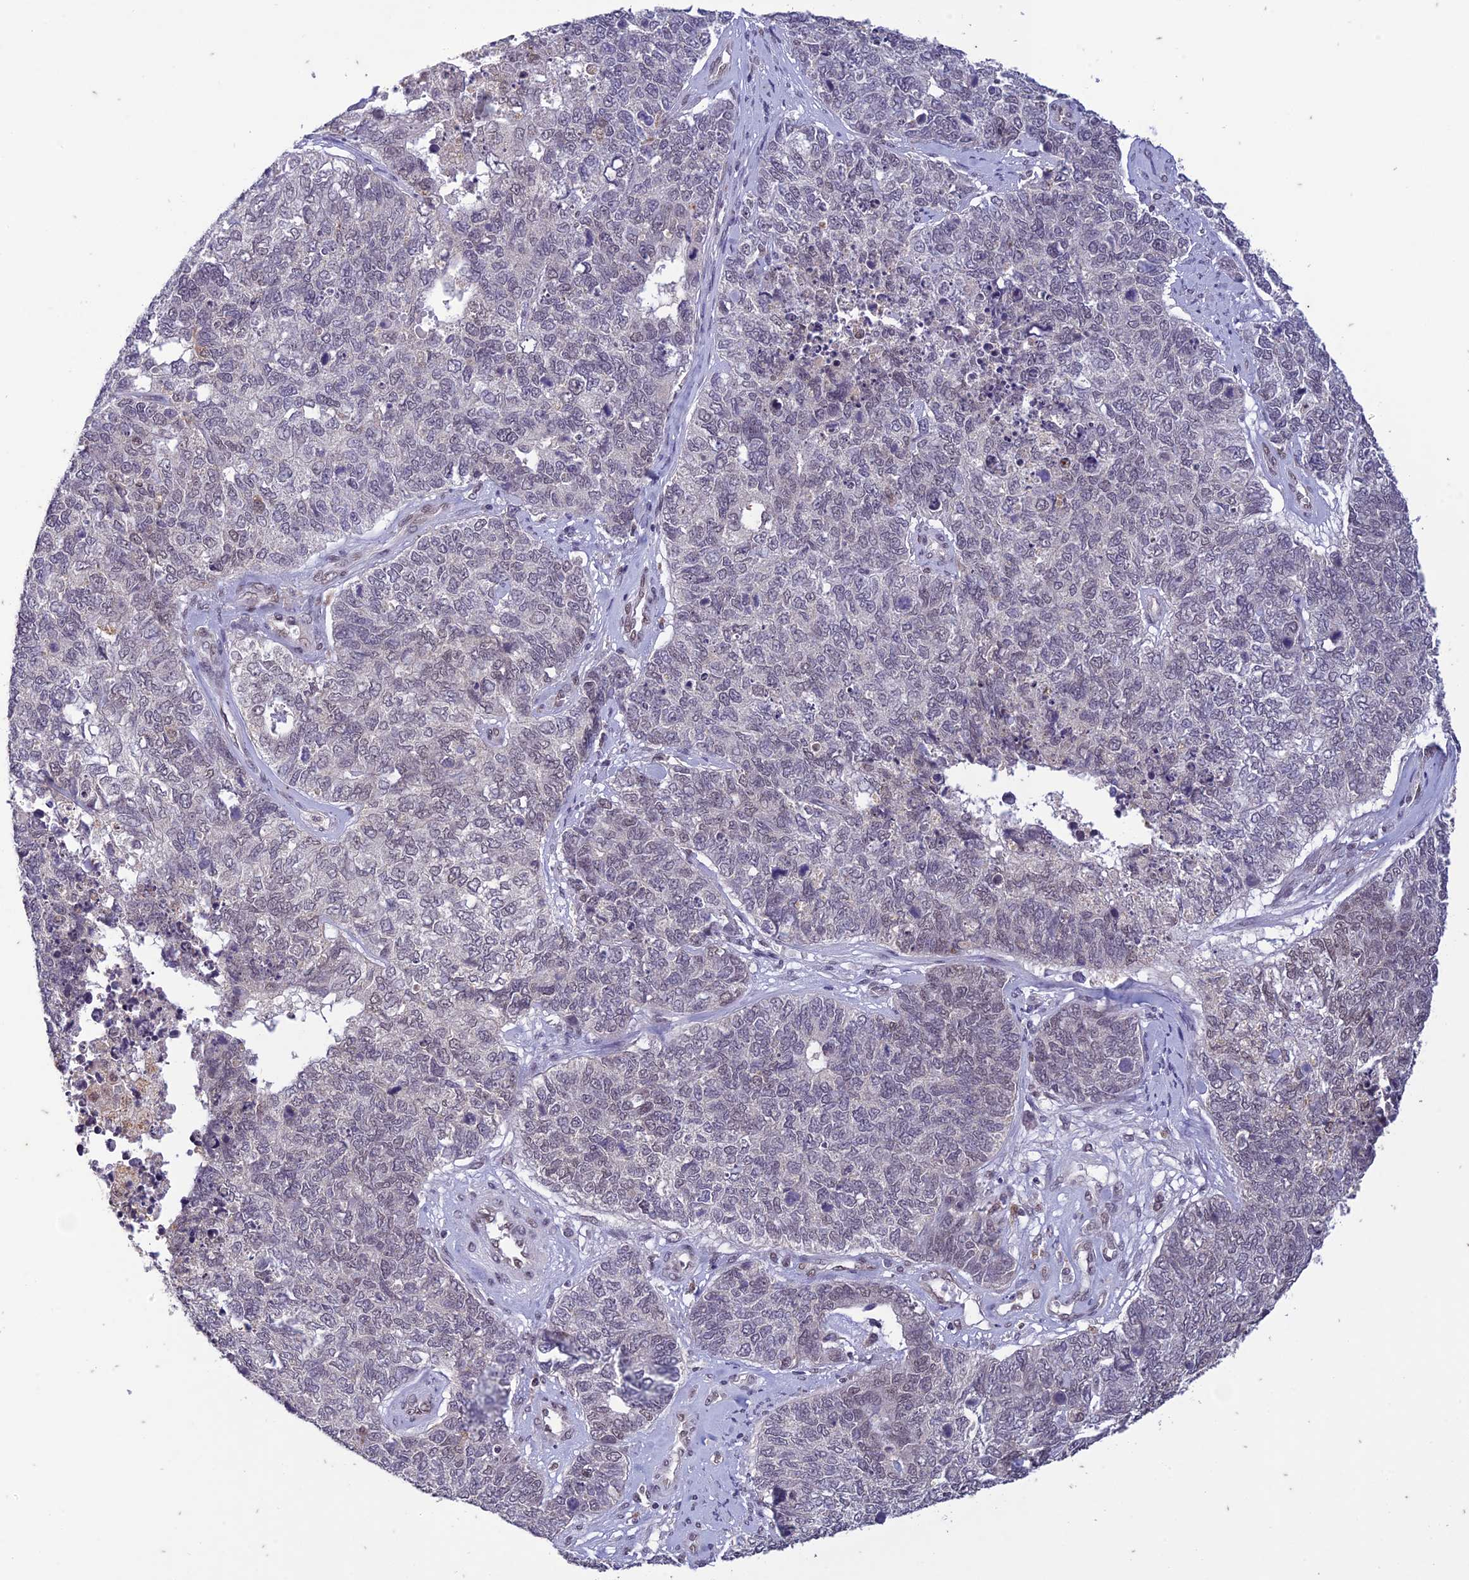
{"staining": {"intensity": "negative", "quantity": "none", "location": "none"}, "tissue": "cervical cancer", "cell_type": "Tumor cells", "image_type": "cancer", "snomed": [{"axis": "morphology", "description": "Squamous cell carcinoma, NOS"}, {"axis": "topography", "description": "Cervix"}], "caption": "Immunohistochemistry (IHC) of cervical cancer (squamous cell carcinoma) exhibits no staining in tumor cells. Nuclei are stained in blue.", "gene": "POP4", "patient": {"sex": "female", "age": 63}}